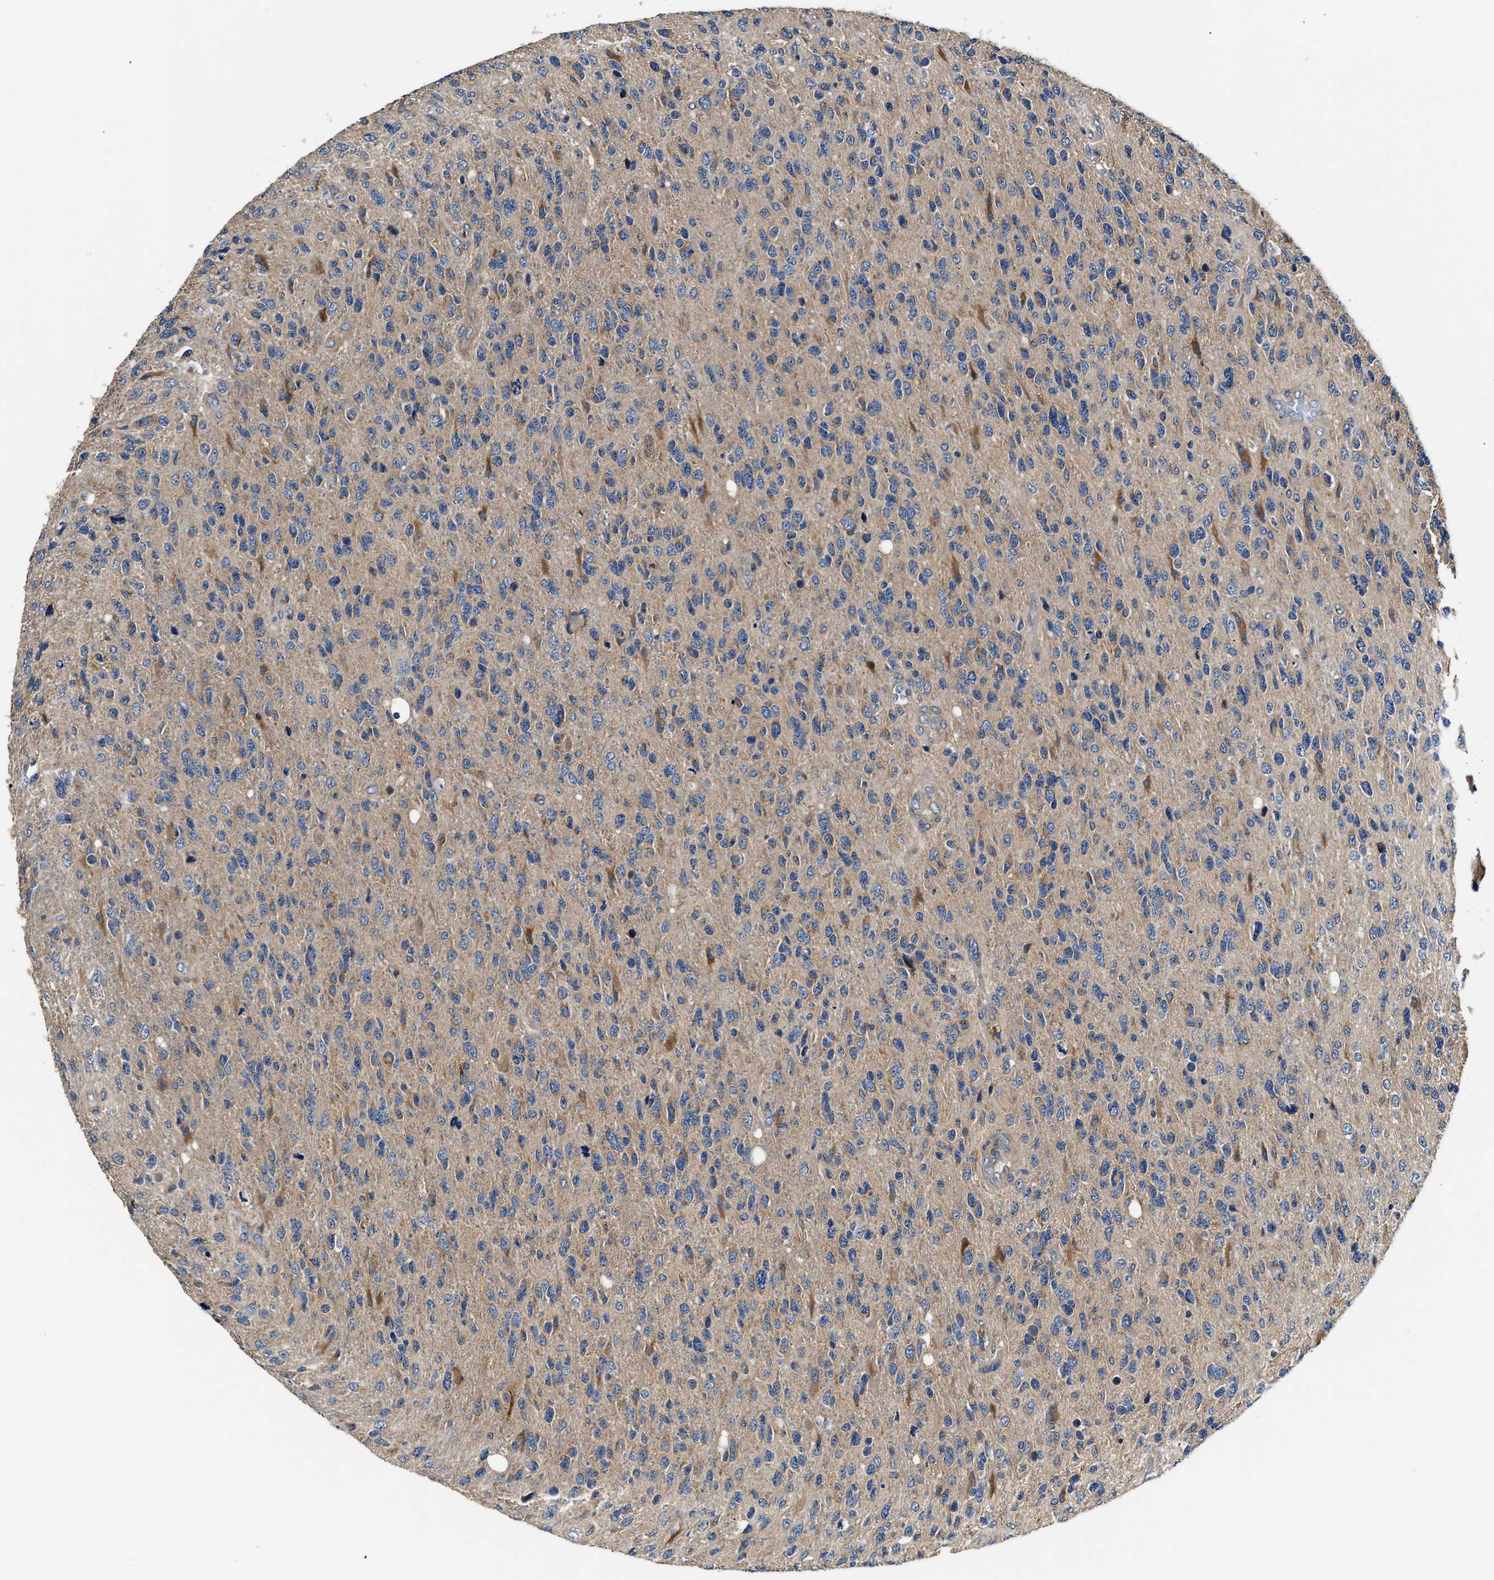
{"staining": {"intensity": "weak", "quantity": "<25%", "location": "cytoplasmic/membranous"}, "tissue": "glioma", "cell_type": "Tumor cells", "image_type": "cancer", "snomed": [{"axis": "morphology", "description": "Glioma, malignant, High grade"}, {"axis": "topography", "description": "Brain"}], "caption": "The image displays no staining of tumor cells in malignant glioma (high-grade).", "gene": "TEX2", "patient": {"sex": "female", "age": 58}}